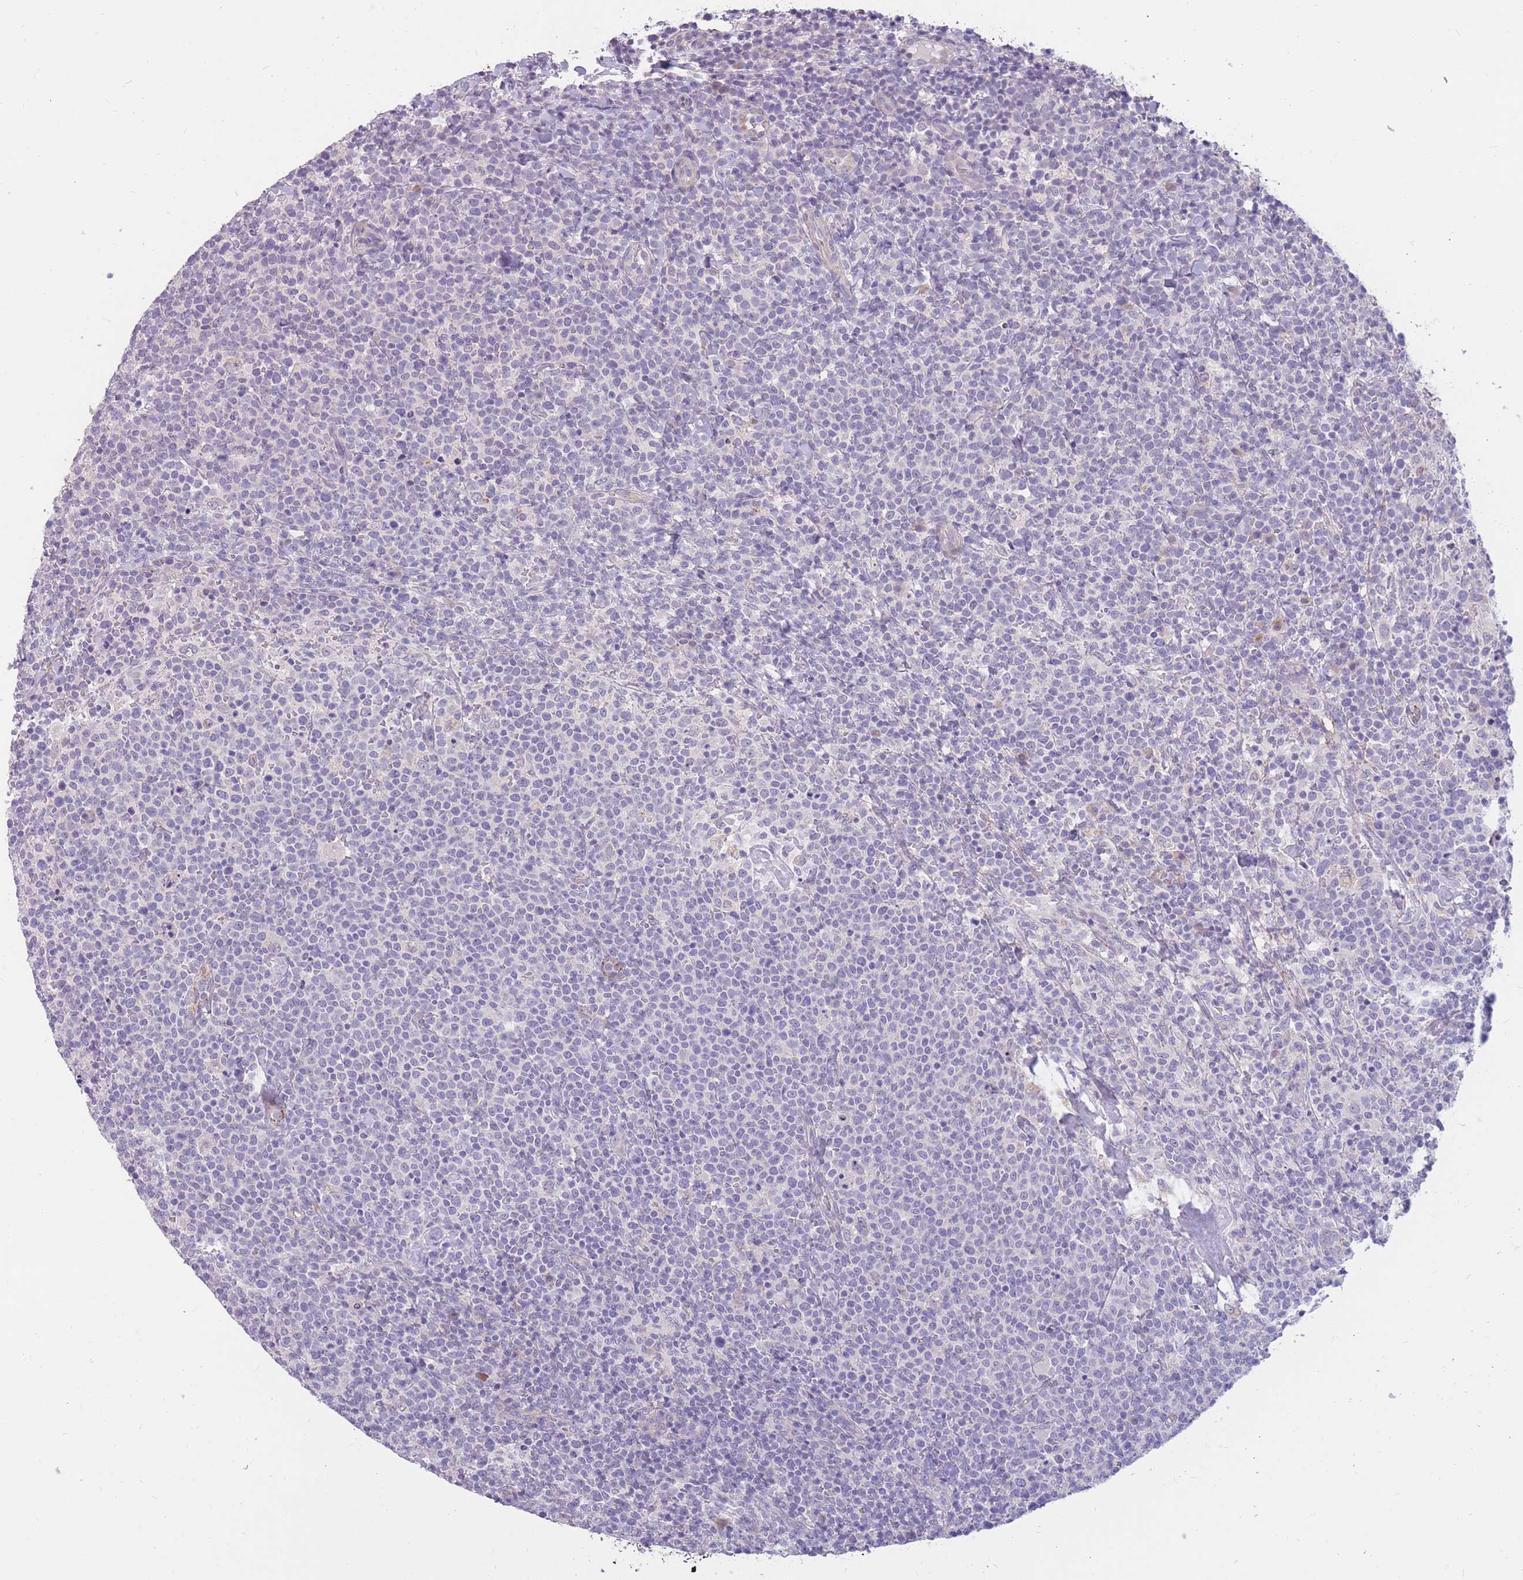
{"staining": {"intensity": "negative", "quantity": "none", "location": "none"}, "tissue": "lymphoma", "cell_type": "Tumor cells", "image_type": "cancer", "snomed": [{"axis": "morphology", "description": "Malignant lymphoma, non-Hodgkin's type, High grade"}, {"axis": "topography", "description": "Lymph node"}], "caption": "DAB (3,3'-diaminobenzidine) immunohistochemical staining of human lymphoma shows no significant expression in tumor cells.", "gene": "RNF170", "patient": {"sex": "male", "age": 61}}